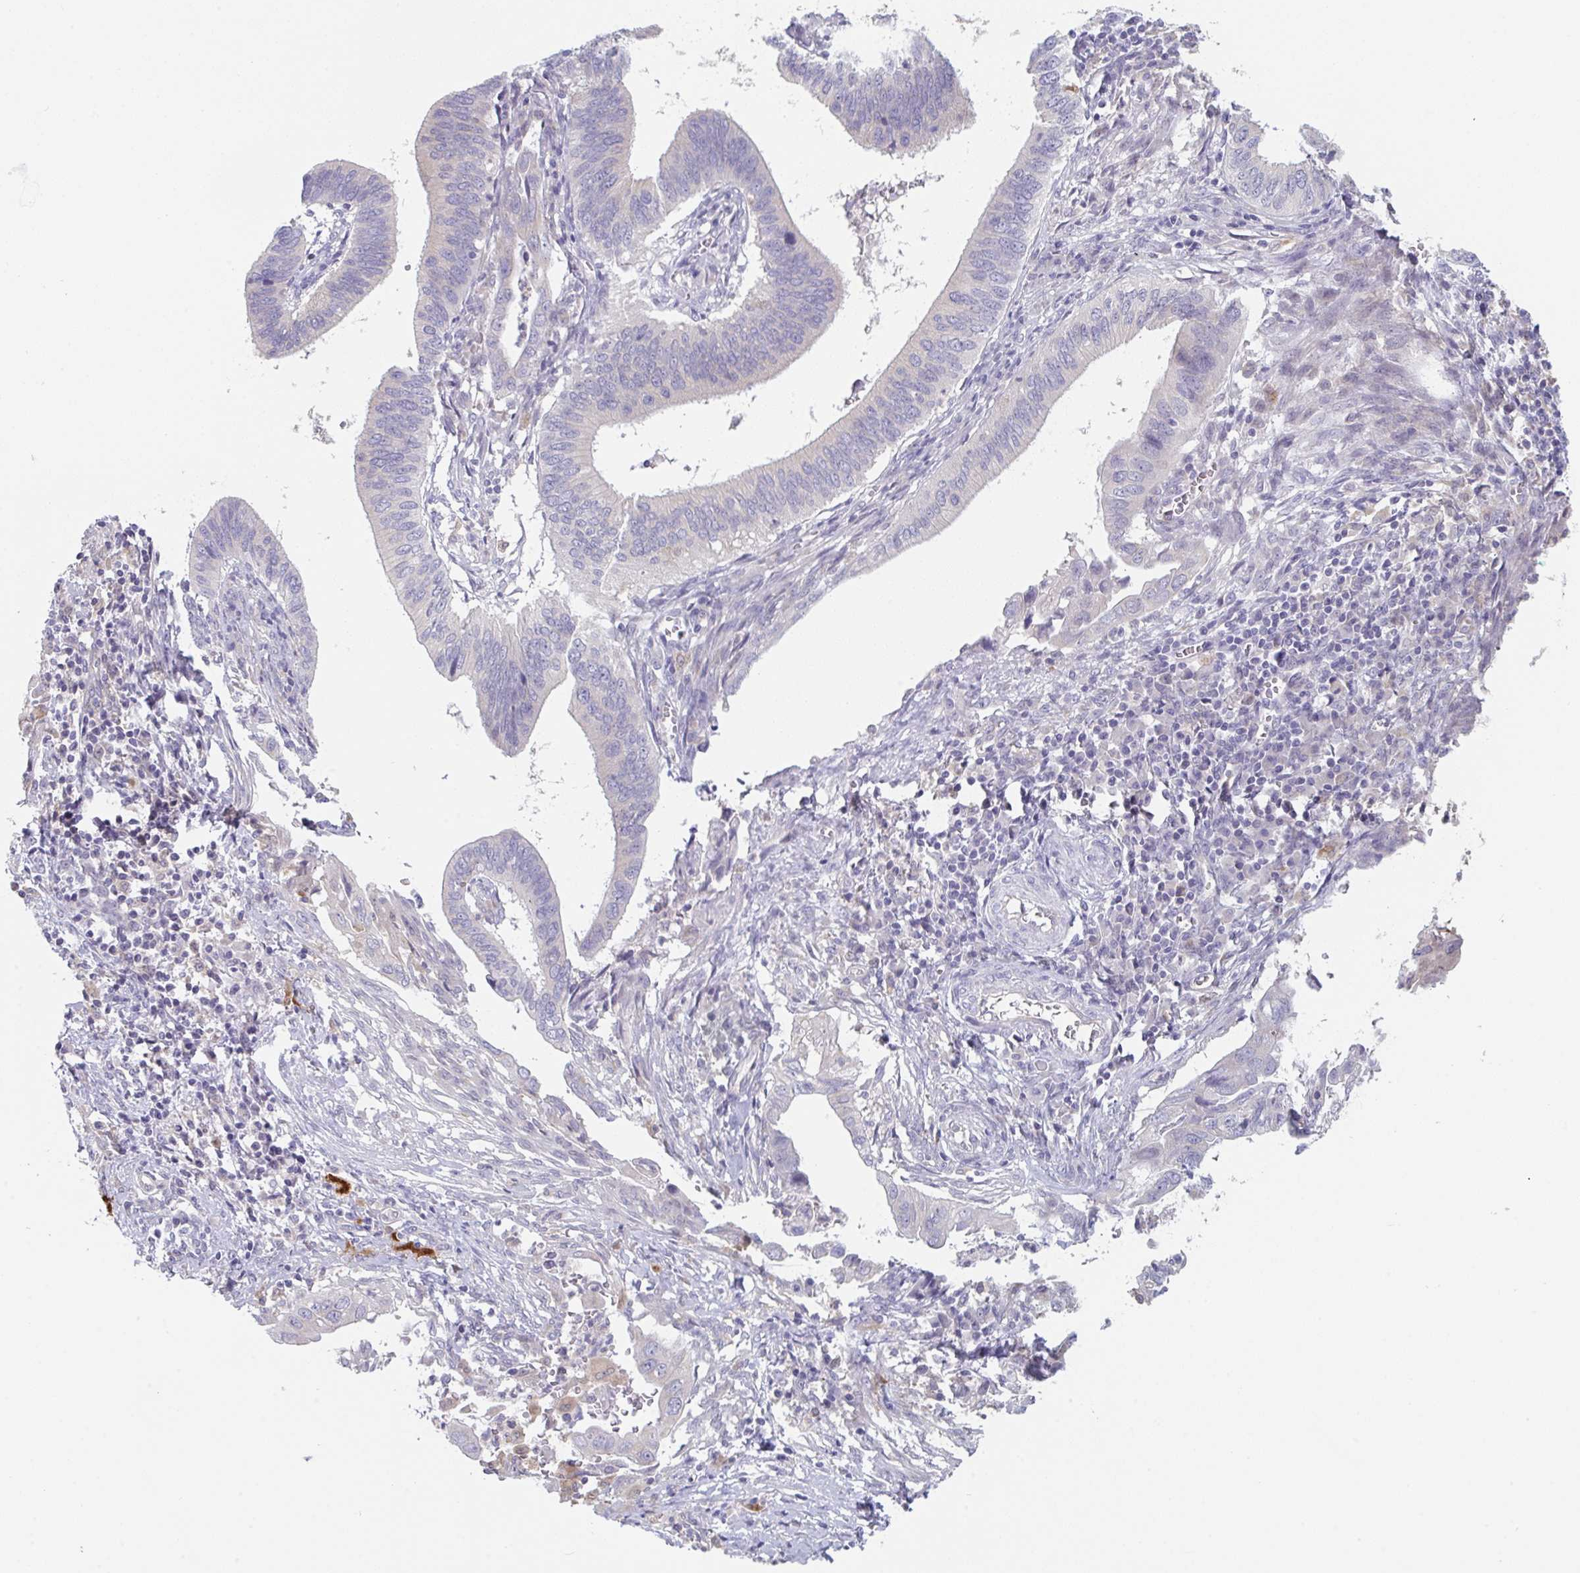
{"staining": {"intensity": "negative", "quantity": "none", "location": "none"}, "tissue": "cervical cancer", "cell_type": "Tumor cells", "image_type": "cancer", "snomed": [{"axis": "morphology", "description": "Adenocarcinoma, NOS"}, {"axis": "topography", "description": "Cervix"}], "caption": "Image shows no significant protein staining in tumor cells of cervical adenocarcinoma.", "gene": "PTPRD", "patient": {"sex": "female", "age": 42}}